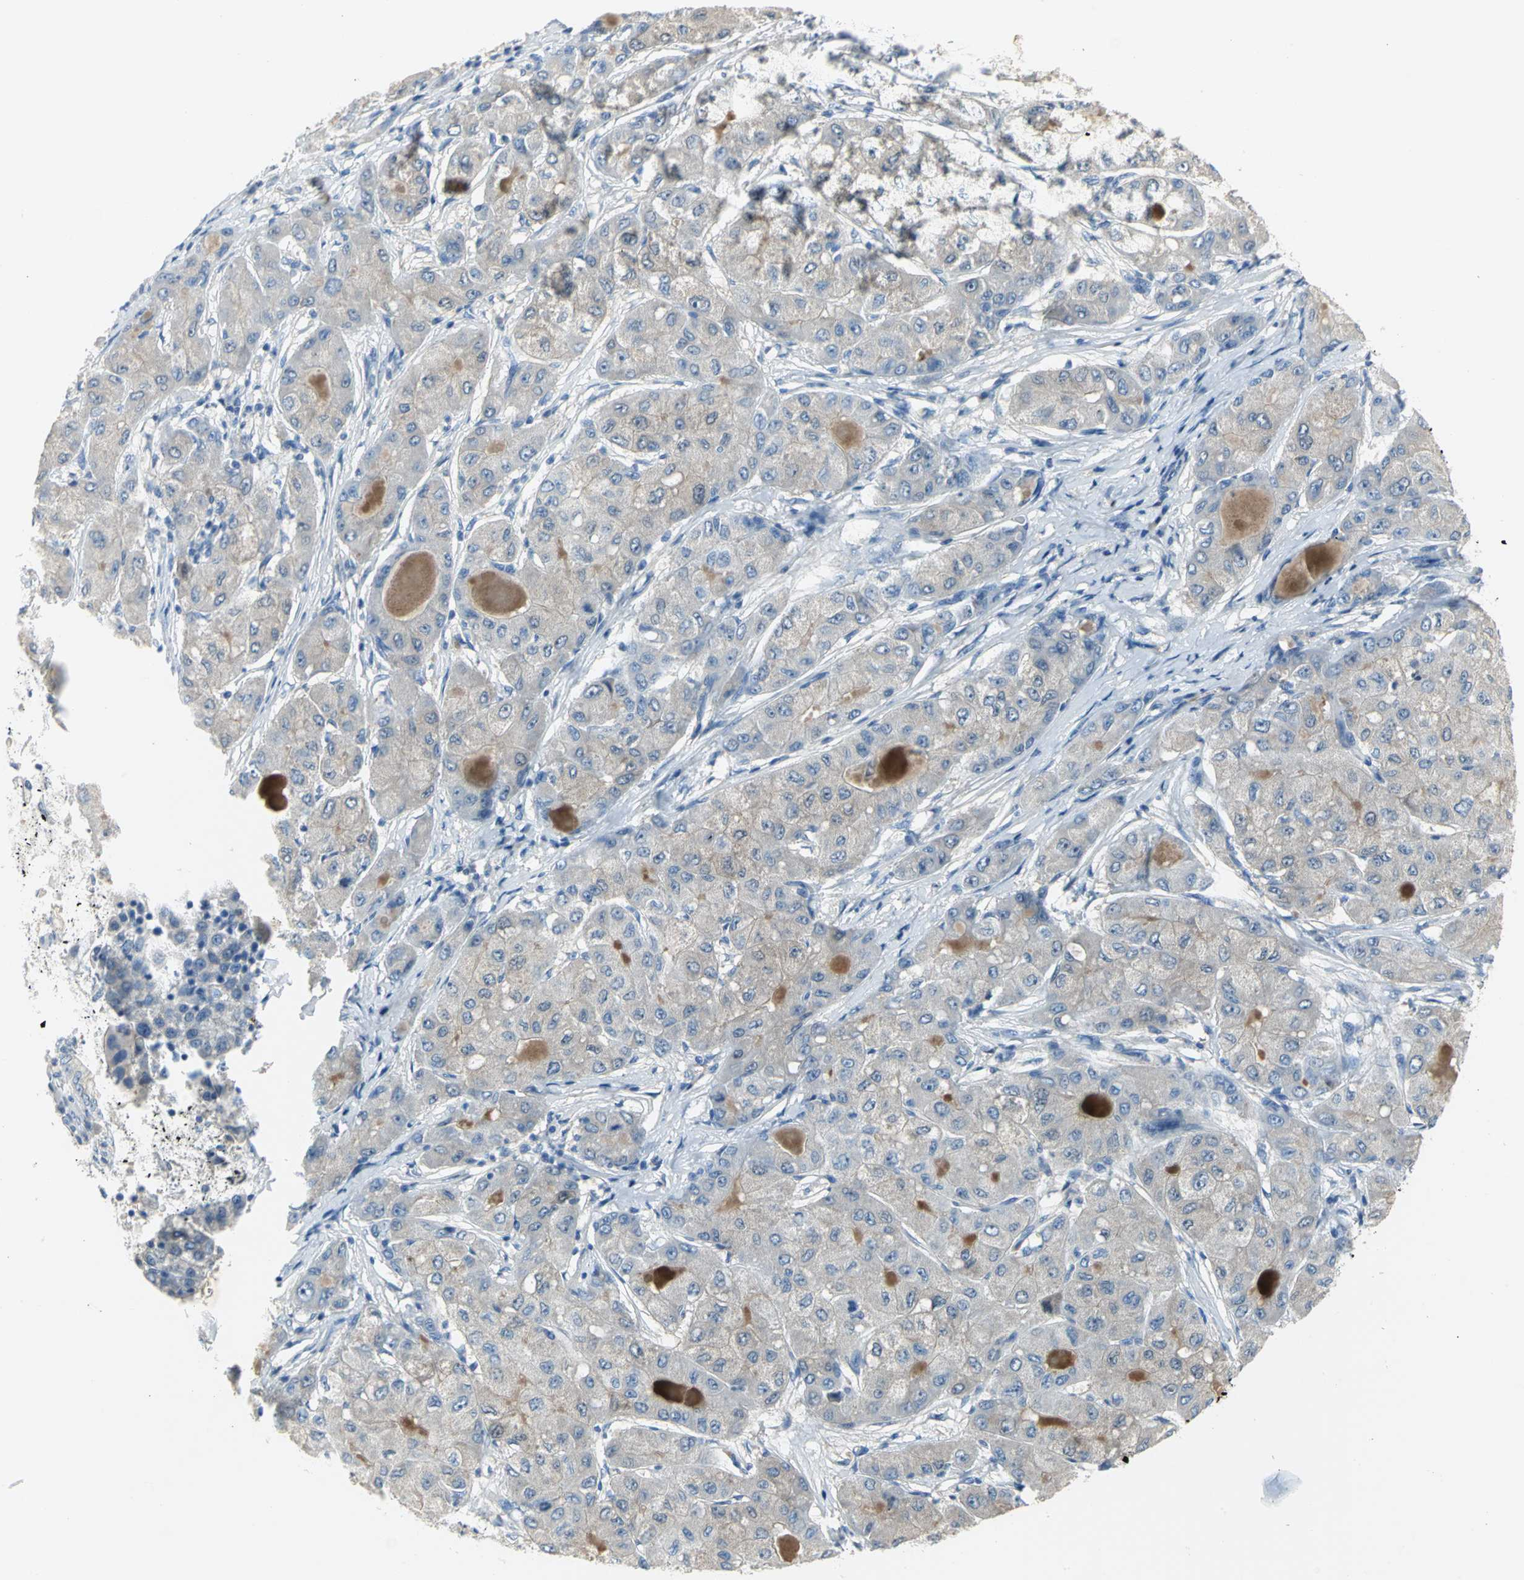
{"staining": {"intensity": "moderate", "quantity": ">75%", "location": "cytoplasmic/membranous"}, "tissue": "liver cancer", "cell_type": "Tumor cells", "image_type": "cancer", "snomed": [{"axis": "morphology", "description": "Carcinoma, Hepatocellular, NOS"}, {"axis": "topography", "description": "Liver"}], "caption": "Liver cancer (hepatocellular carcinoma) tissue displays moderate cytoplasmic/membranous expression in approximately >75% of tumor cells, visualized by immunohistochemistry.", "gene": "ZIC1", "patient": {"sex": "male", "age": 80}}